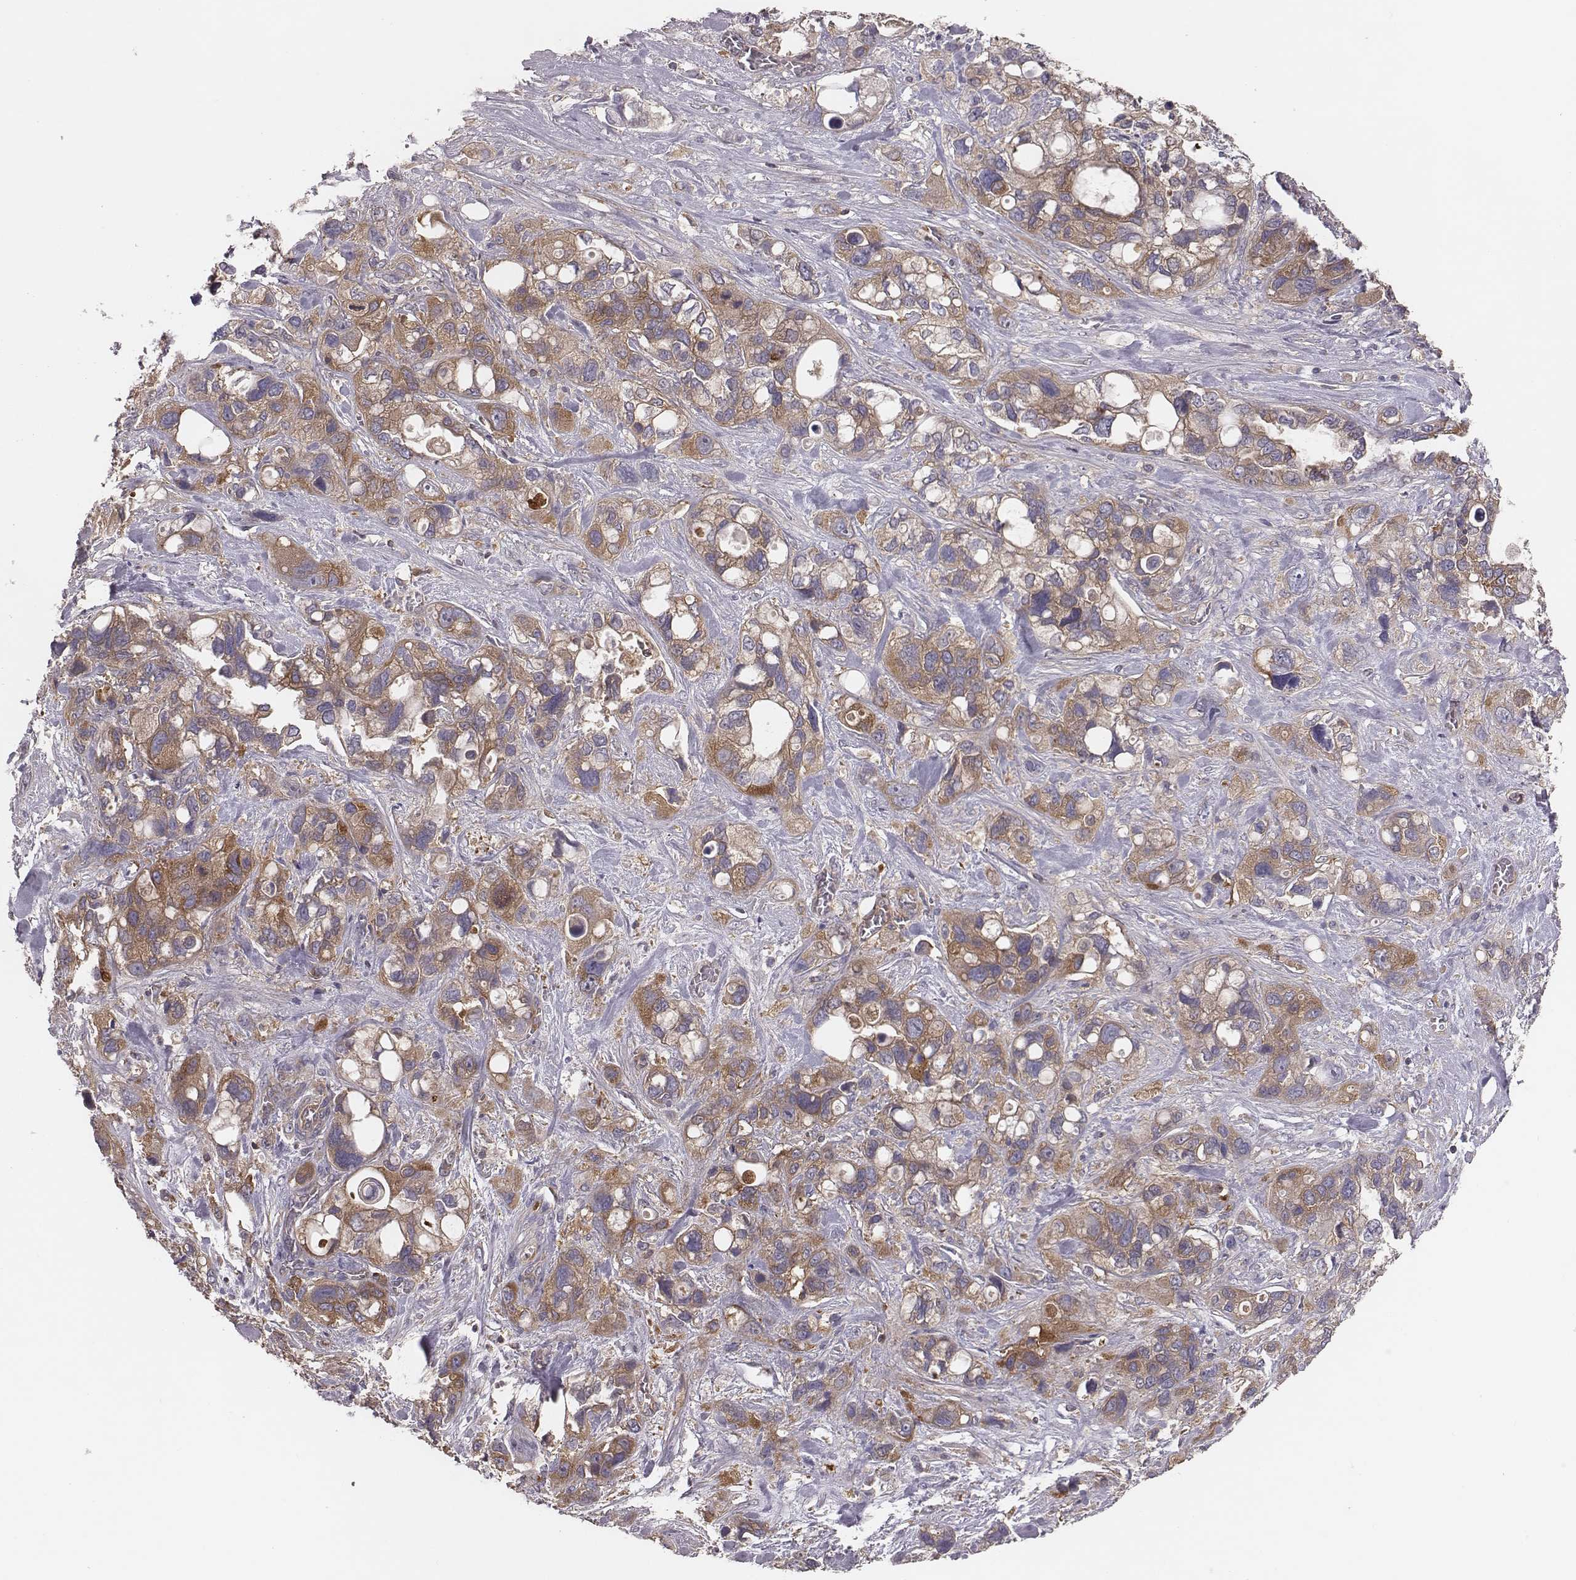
{"staining": {"intensity": "moderate", "quantity": ">75%", "location": "cytoplasmic/membranous"}, "tissue": "stomach cancer", "cell_type": "Tumor cells", "image_type": "cancer", "snomed": [{"axis": "morphology", "description": "Adenocarcinoma, NOS"}, {"axis": "topography", "description": "Stomach, upper"}], "caption": "Moderate cytoplasmic/membranous positivity for a protein is seen in approximately >75% of tumor cells of stomach adenocarcinoma using immunohistochemistry.", "gene": "CAD", "patient": {"sex": "female", "age": 81}}